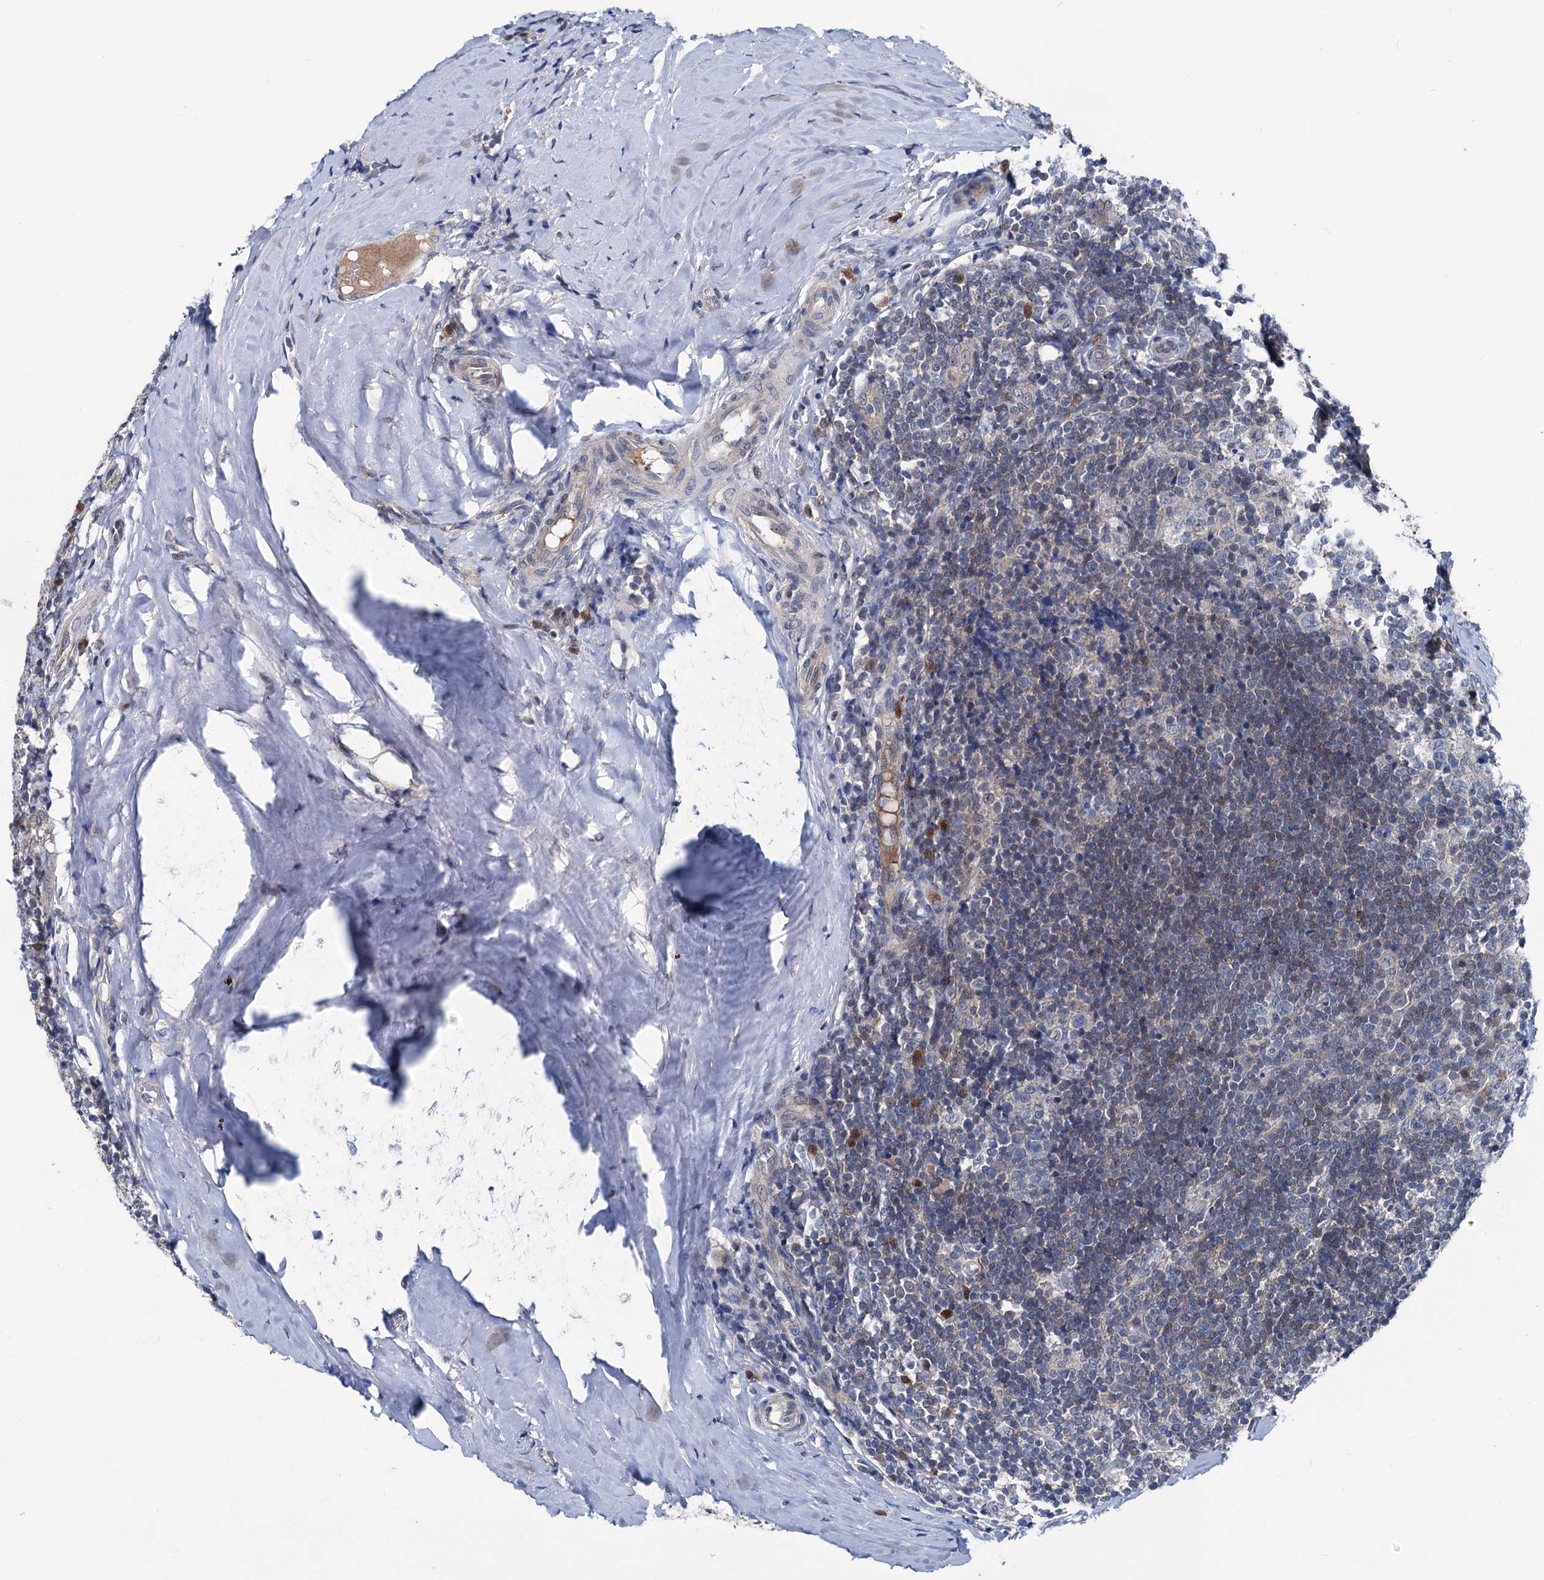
{"staining": {"intensity": "moderate", "quantity": "<25%", "location": "nuclear"}, "tissue": "tonsil", "cell_type": "Germinal center cells", "image_type": "normal", "snomed": [{"axis": "morphology", "description": "Normal tissue, NOS"}, {"axis": "topography", "description": "Tonsil"}], "caption": "Protein positivity by IHC displays moderate nuclear positivity in about <25% of germinal center cells in normal tonsil. The staining is performed using DAB brown chromogen to label protein expression. The nuclei are counter-stained blue using hematoxylin.", "gene": "GLO1", "patient": {"sex": "female", "age": 19}}